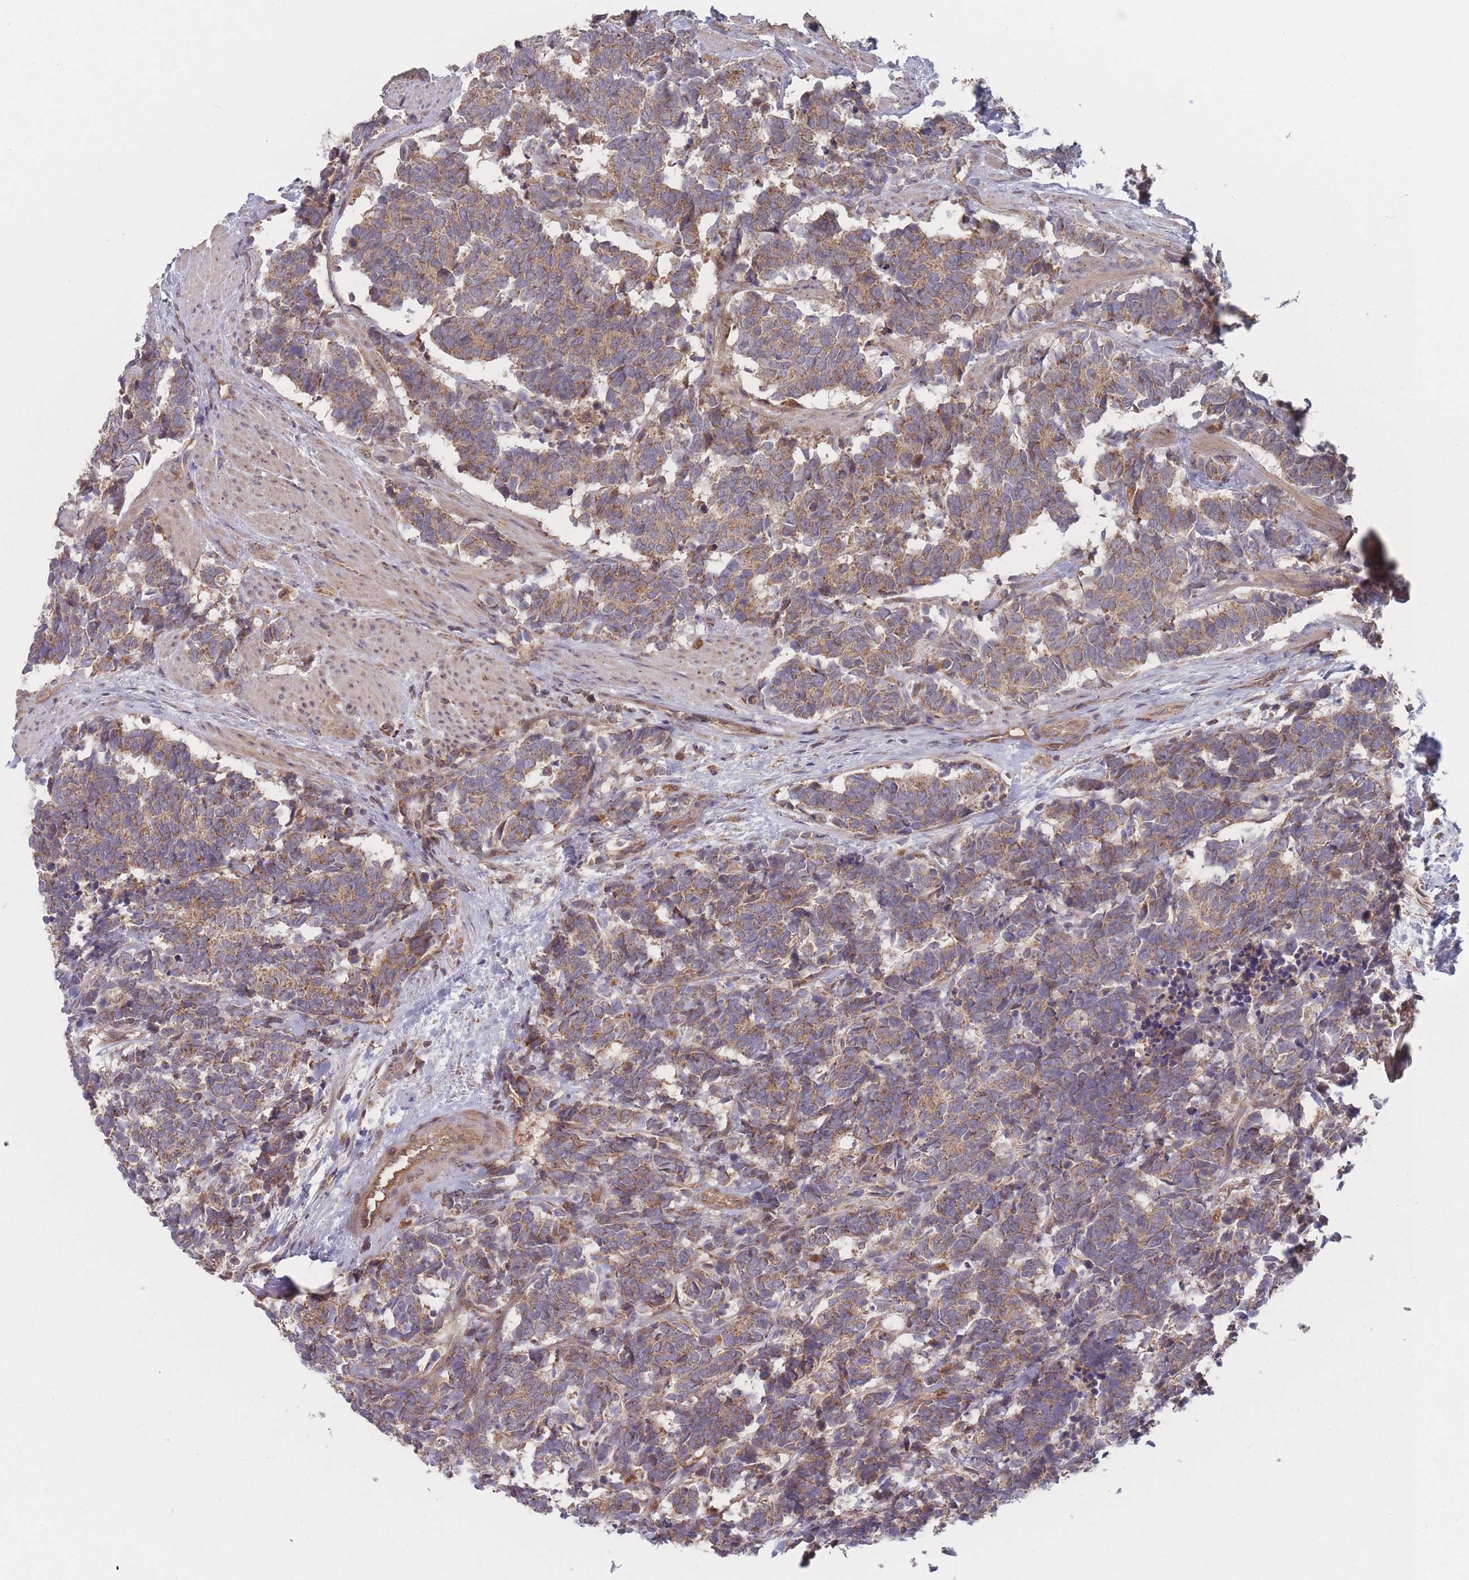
{"staining": {"intensity": "weak", "quantity": ">75%", "location": "cytoplasmic/membranous"}, "tissue": "carcinoid", "cell_type": "Tumor cells", "image_type": "cancer", "snomed": [{"axis": "morphology", "description": "Carcinoma, NOS"}, {"axis": "morphology", "description": "Carcinoid, malignant, NOS"}, {"axis": "topography", "description": "Prostate"}], "caption": "Carcinoid was stained to show a protein in brown. There is low levels of weak cytoplasmic/membranous staining in approximately >75% of tumor cells.", "gene": "ATP5MG", "patient": {"sex": "male", "age": 57}}